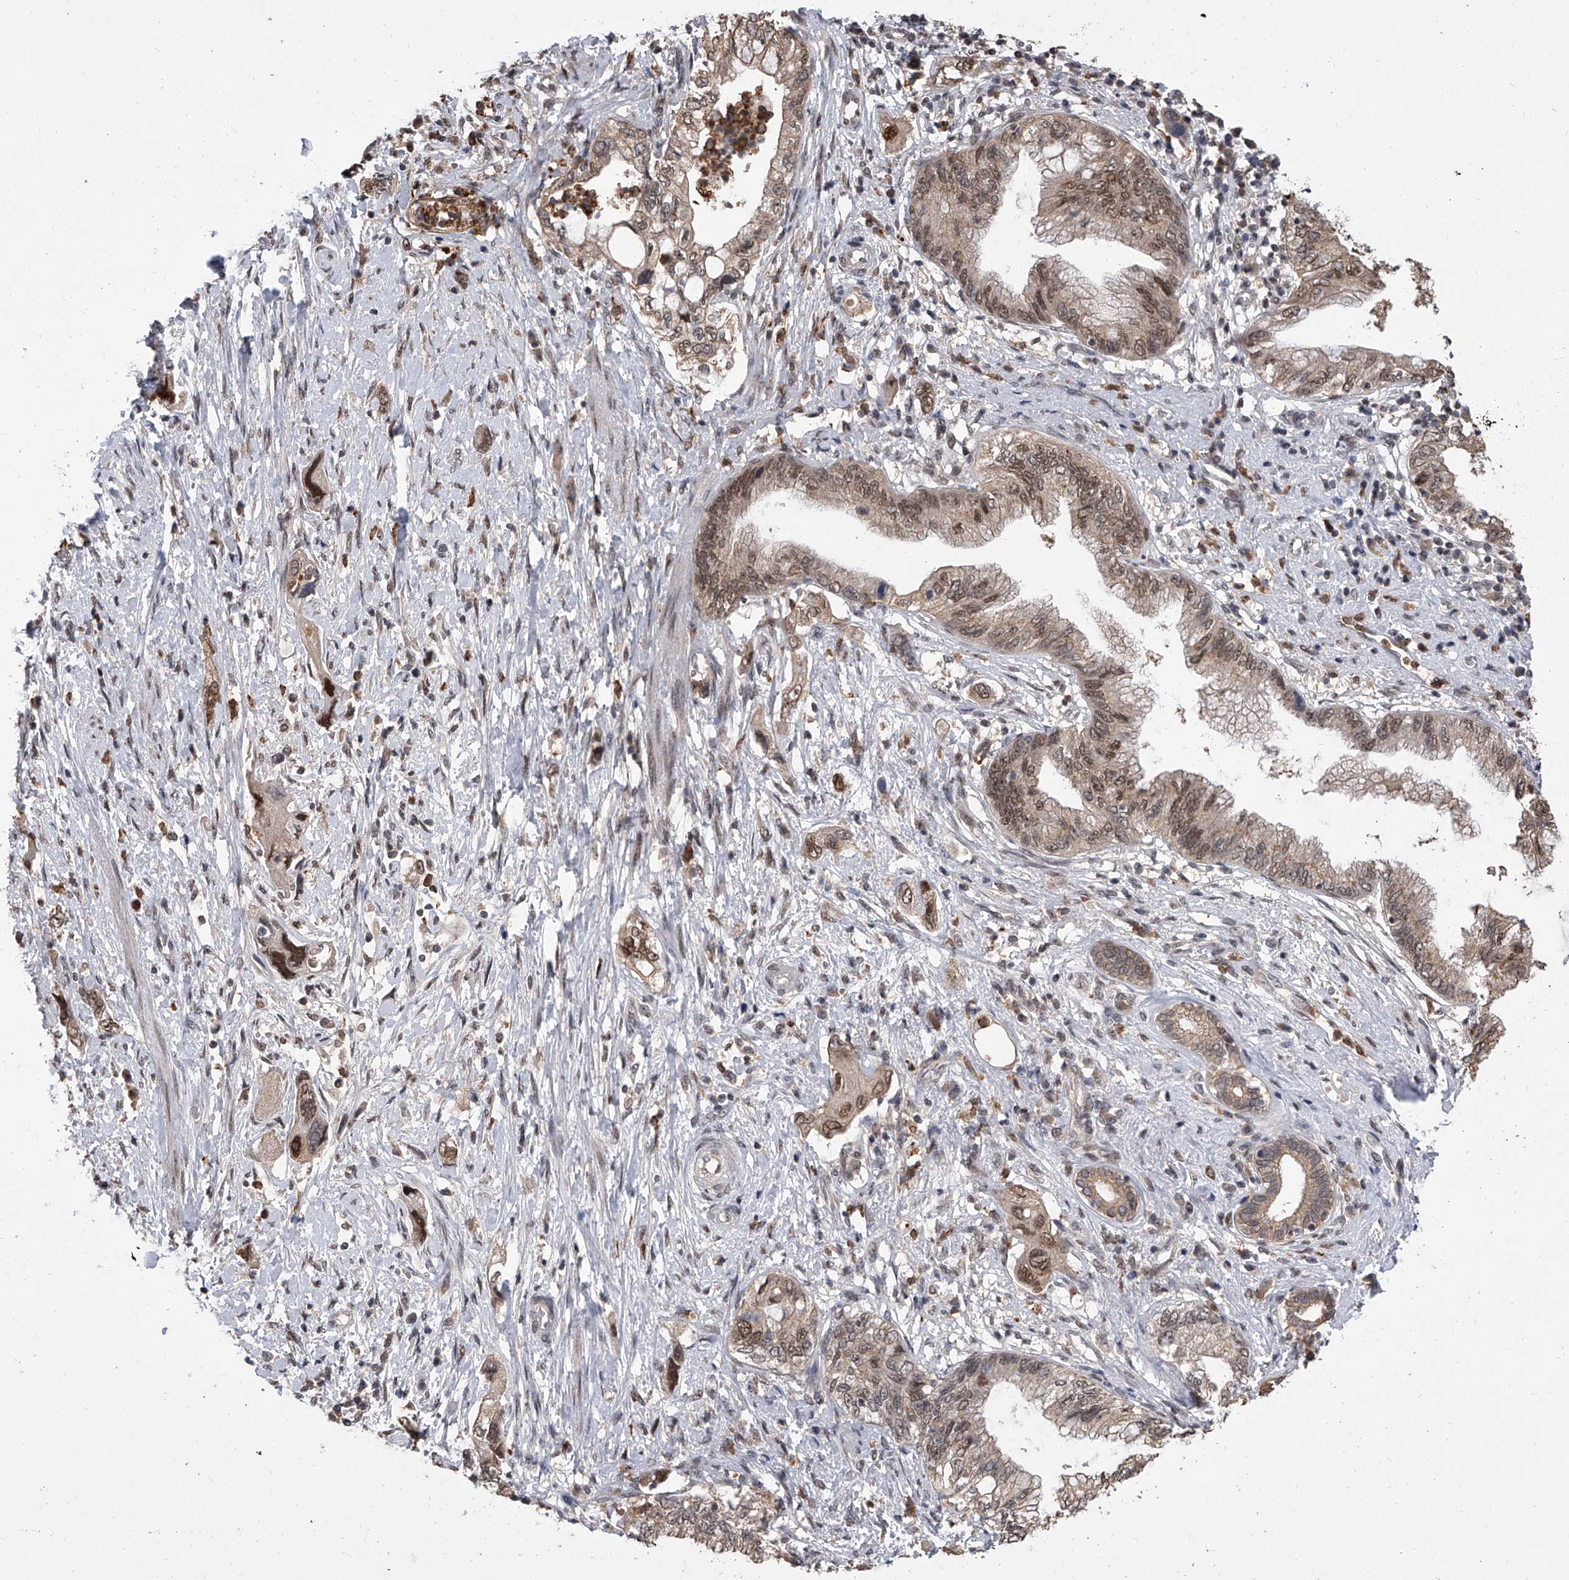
{"staining": {"intensity": "moderate", "quantity": ">75%", "location": "cytoplasmic/membranous,nuclear"}, "tissue": "pancreatic cancer", "cell_type": "Tumor cells", "image_type": "cancer", "snomed": [{"axis": "morphology", "description": "Adenocarcinoma, NOS"}, {"axis": "topography", "description": "Pancreas"}], "caption": "Pancreatic cancer stained for a protein reveals moderate cytoplasmic/membranous and nuclear positivity in tumor cells. The staining was performed using DAB to visualize the protein expression in brown, while the nuclei were stained in blue with hematoxylin (Magnification: 20x).", "gene": "BHLHE23", "patient": {"sex": "female", "age": 73}}